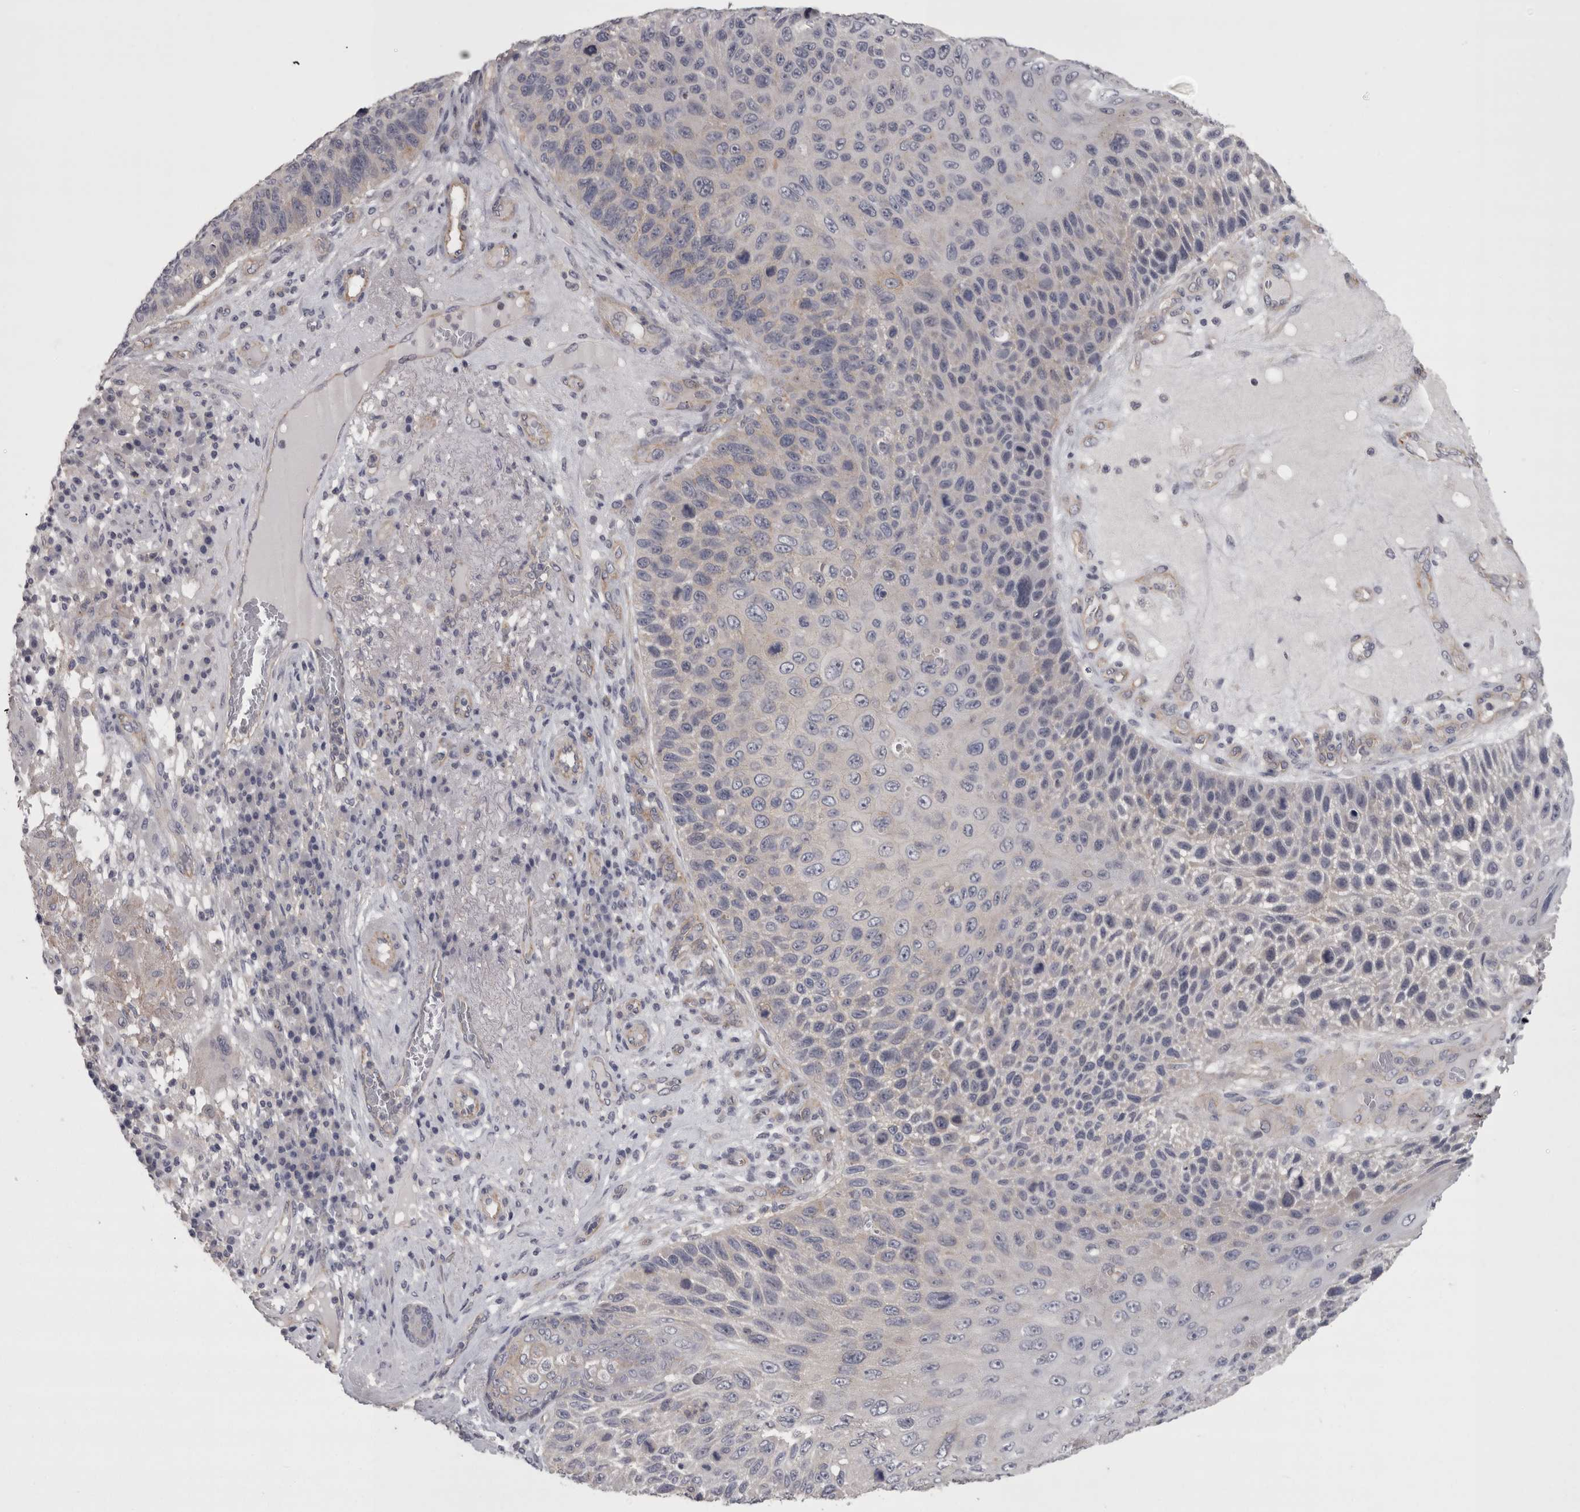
{"staining": {"intensity": "weak", "quantity": "<25%", "location": "cytoplasmic/membranous"}, "tissue": "skin cancer", "cell_type": "Tumor cells", "image_type": "cancer", "snomed": [{"axis": "morphology", "description": "Squamous cell carcinoma, NOS"}, {"axis": "topography", "description": "Skin"}], "caption": "IHC of skin cancer (squamous cell carcinoma) displays no staining in tumor cells. (IHC, brightfield microscopy, high magnification).", "gene": "LYZL6", "patient": {"sex": "female", "age": 88}}